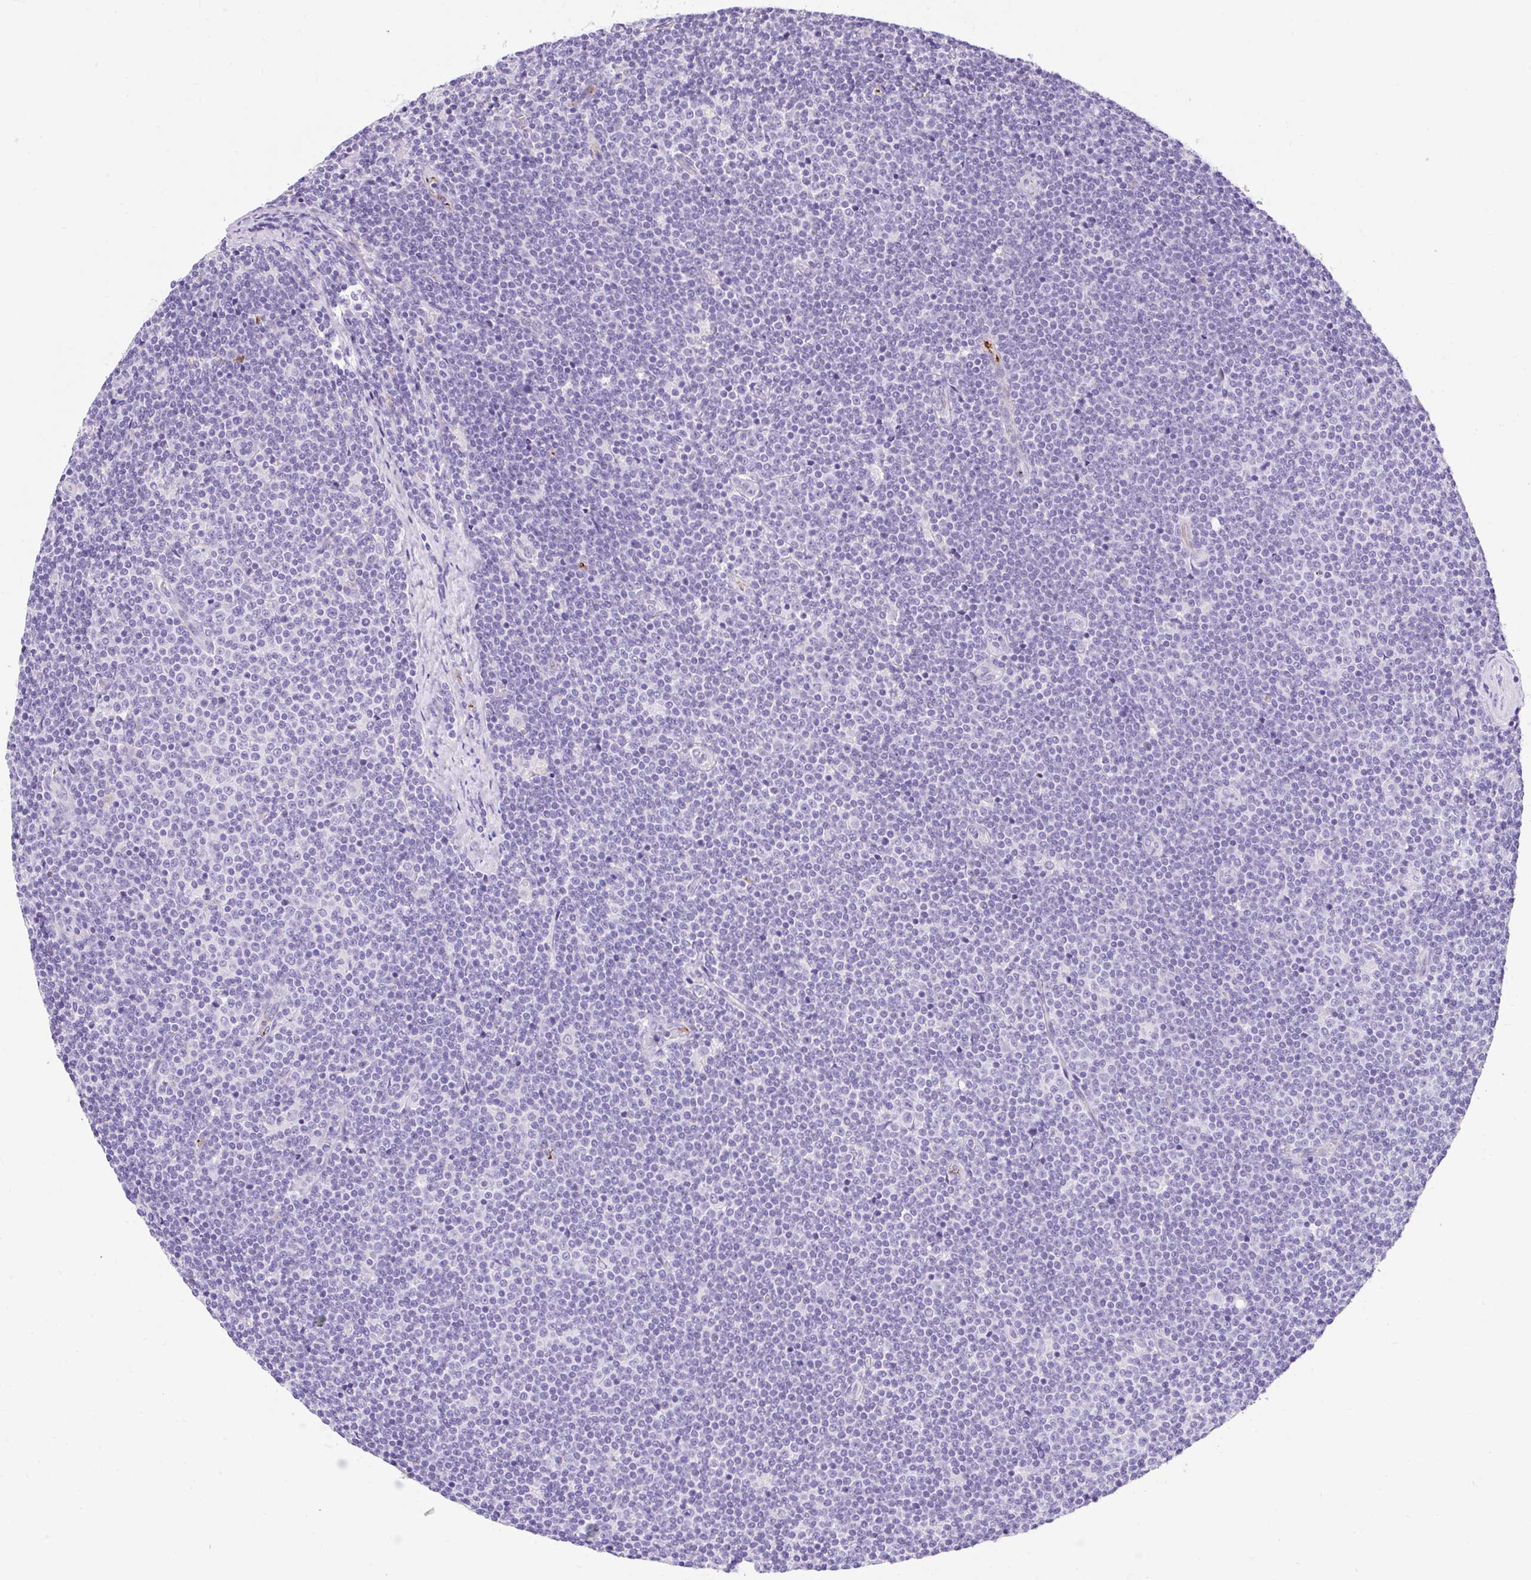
{"staining": {"intensity": "negative", "quantity": "none", "location": "none"}, "tissue": "lymphoma", "cell_type": "Tumor cells", "image_type": "cancer", "snomed": [{"axis": "morphology", "description": "Malignant lymphoma, non-Hodgkin's type, Low grade"}, {"axis": "topography", "description": "Lymph node"}], "caption": "The micrograph demonstrates no staining of tumor cells in low-grade malignant lymphoma, non-Hodgkin's type.", "gene": "APOC4-APOC2", "patient": {"sex": "male", "age": 48}}